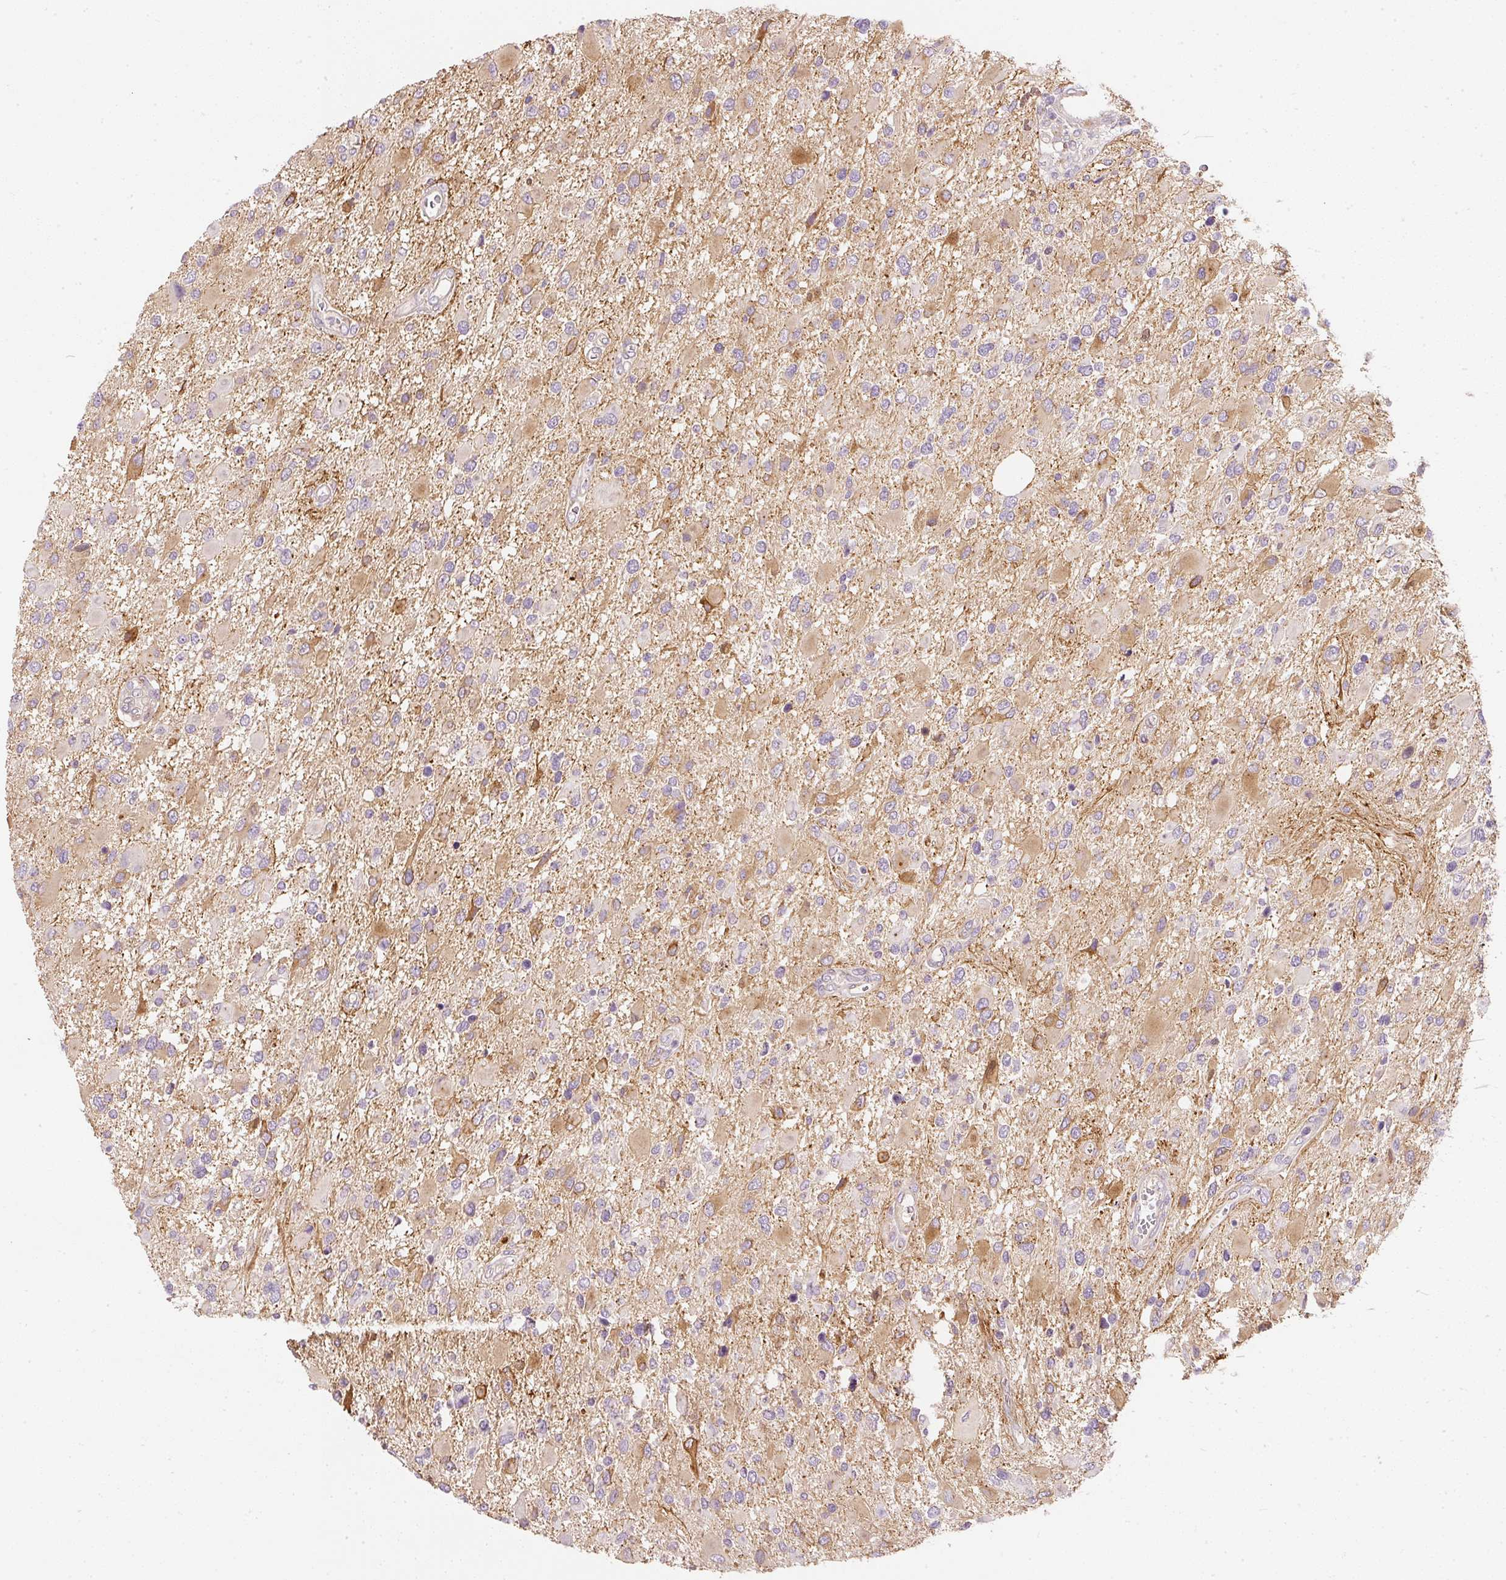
{"staining": {"intensity": "moderate", "quantity": "<25%", "location": "cytoplasmic/membranous"}, "tissue": "glioma", "cell_type": "Tumor cells", "image_type": "cancer", "snomed": [{"axis": "morphology", "description": "Glioma, malignant, High grade"}, {"axis": "topography", "description": "Brain"}], "caption": "An IHC micrograph of tumor tissue is shown. Protein staining in brown highlights moderate cytoplasmic/membranous positivity in glioma within tumor cells.", "gene": "RNF167", "patient": {"sex": "male", "age": 53}}